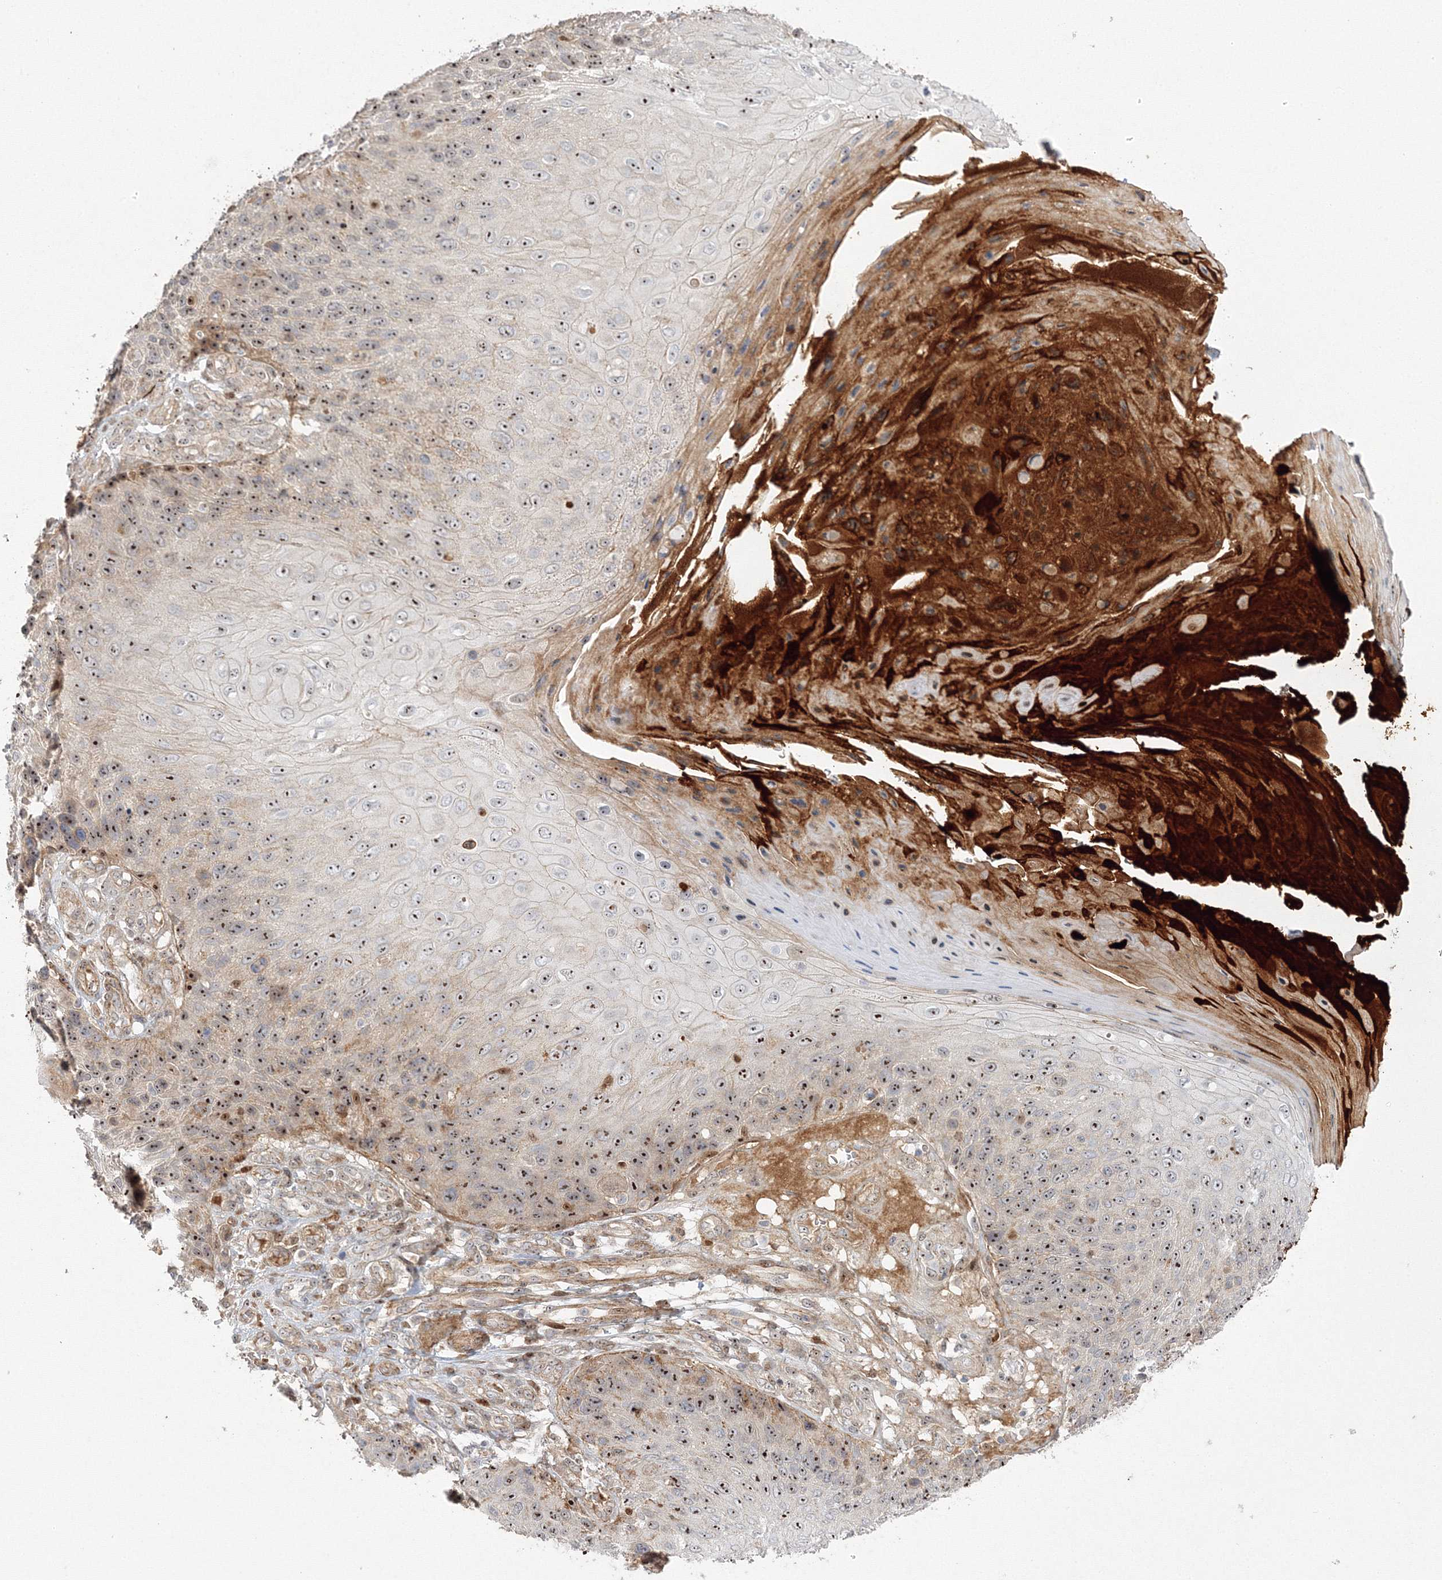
{"staining": {"intensity": "strong", "quantity": ">75%", "location": "nuclear"}, "tissue": "skin cancer", "cell_type": "Tumor cells", "image_type": "cancer", "snomed": [{"axis": "morphology", "description": "Squamous cell carcinoma, NOS"}, {"axis": "topography", "description": "Skin"}], "caption": "This image reveals IHC staining of squamous cell carcinoma (skin), with high strong nuclear positivity in approximately >75% of tumor cells.", "gene": "NPM3", "patient": {"sex": "female", "age": 88}}